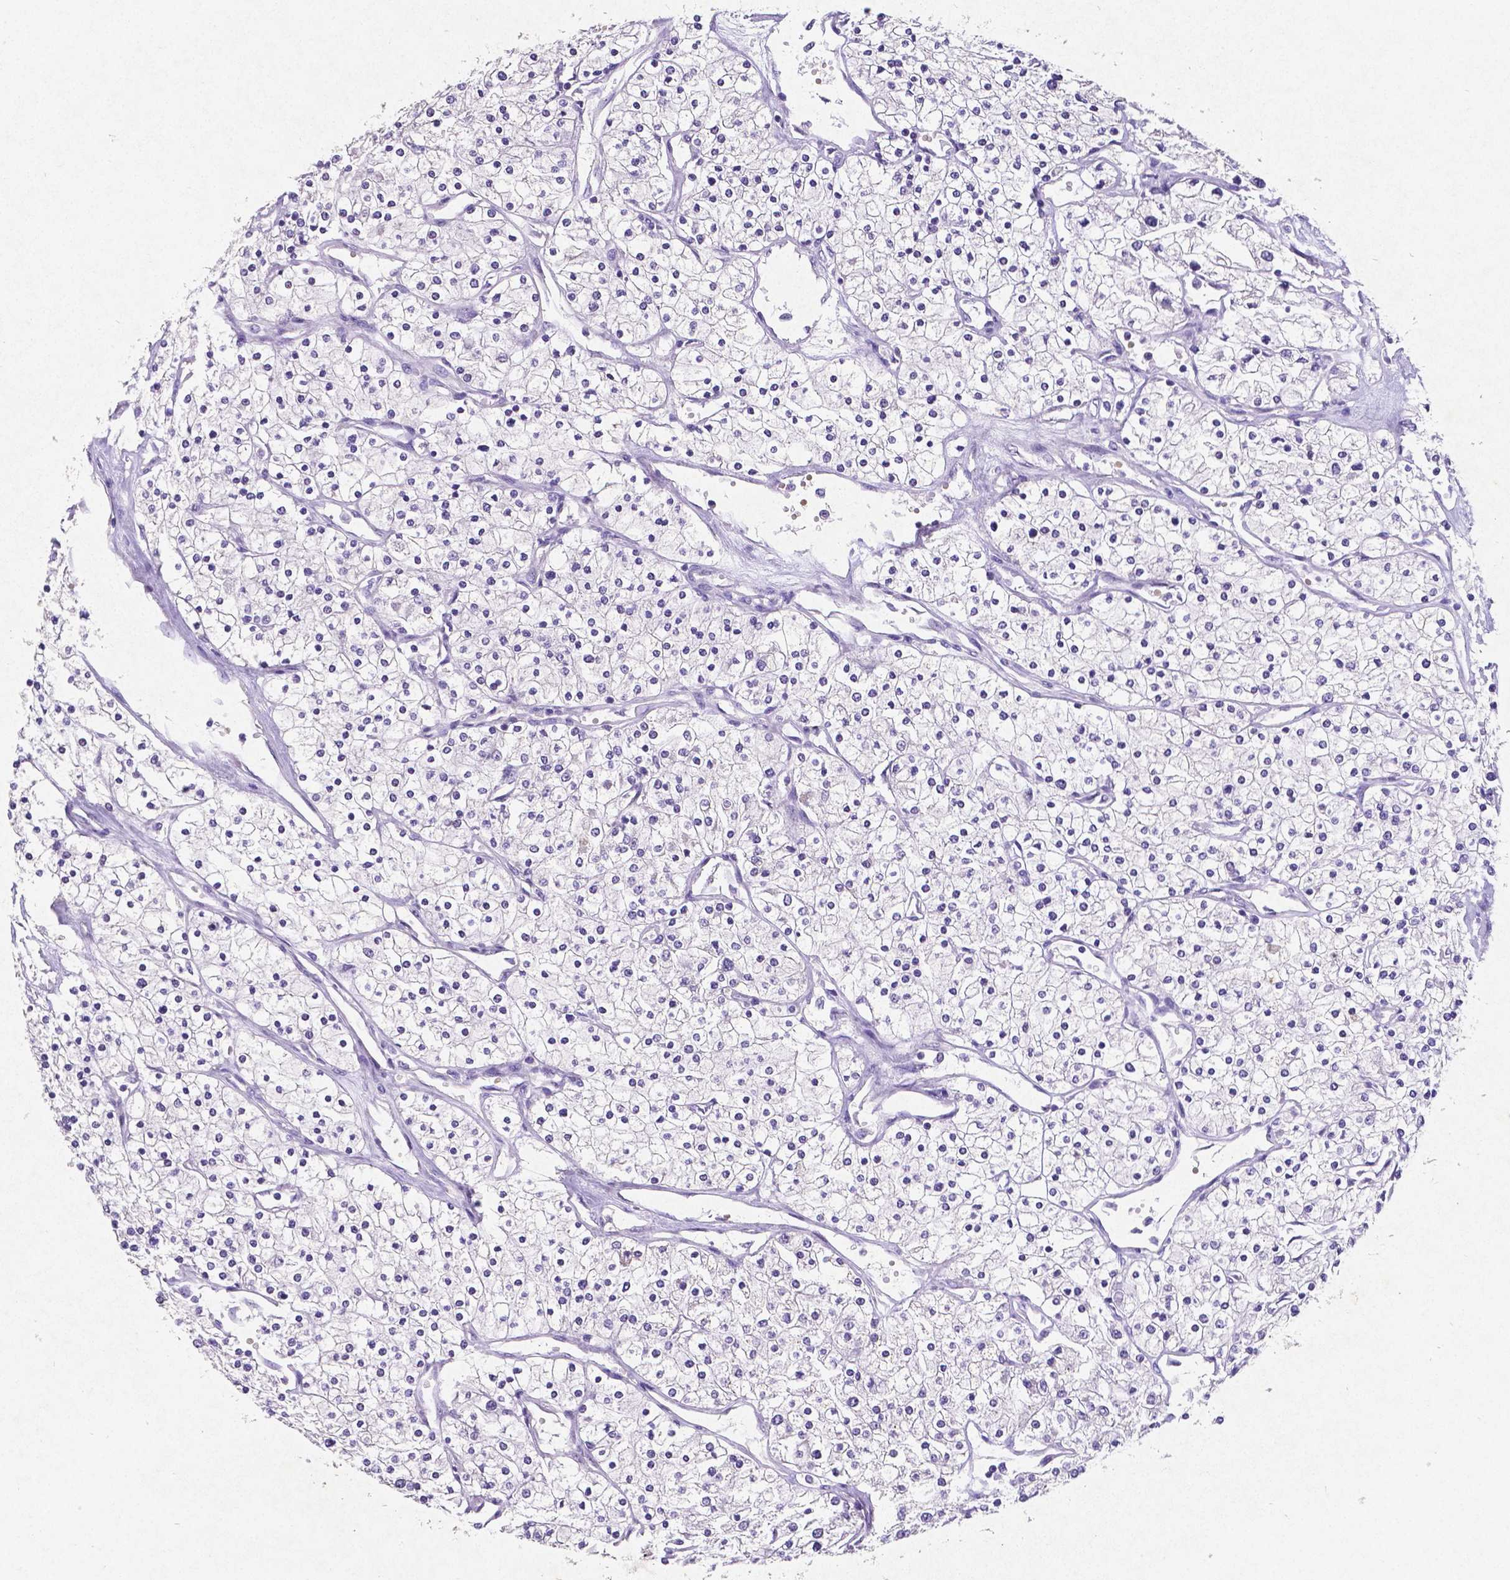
{"staining": {"intensity": "negative", "quantity": "none", "location": "none"}, "tissue": "renal cancer", "cell_type": "Tumor cells", "image_type": "cancer", "snomed": [{"axis": "morphology", "description": "Adenocarcinoma, NOS"}, {"axis": "topography", "description": "Kidney"}], "caption": "Renal cancer was stained to show a protein in brown. There is no significant positivity in tumor cells.", "gene": "SATB2", "patient": {"sex": "male", "age": 80}}